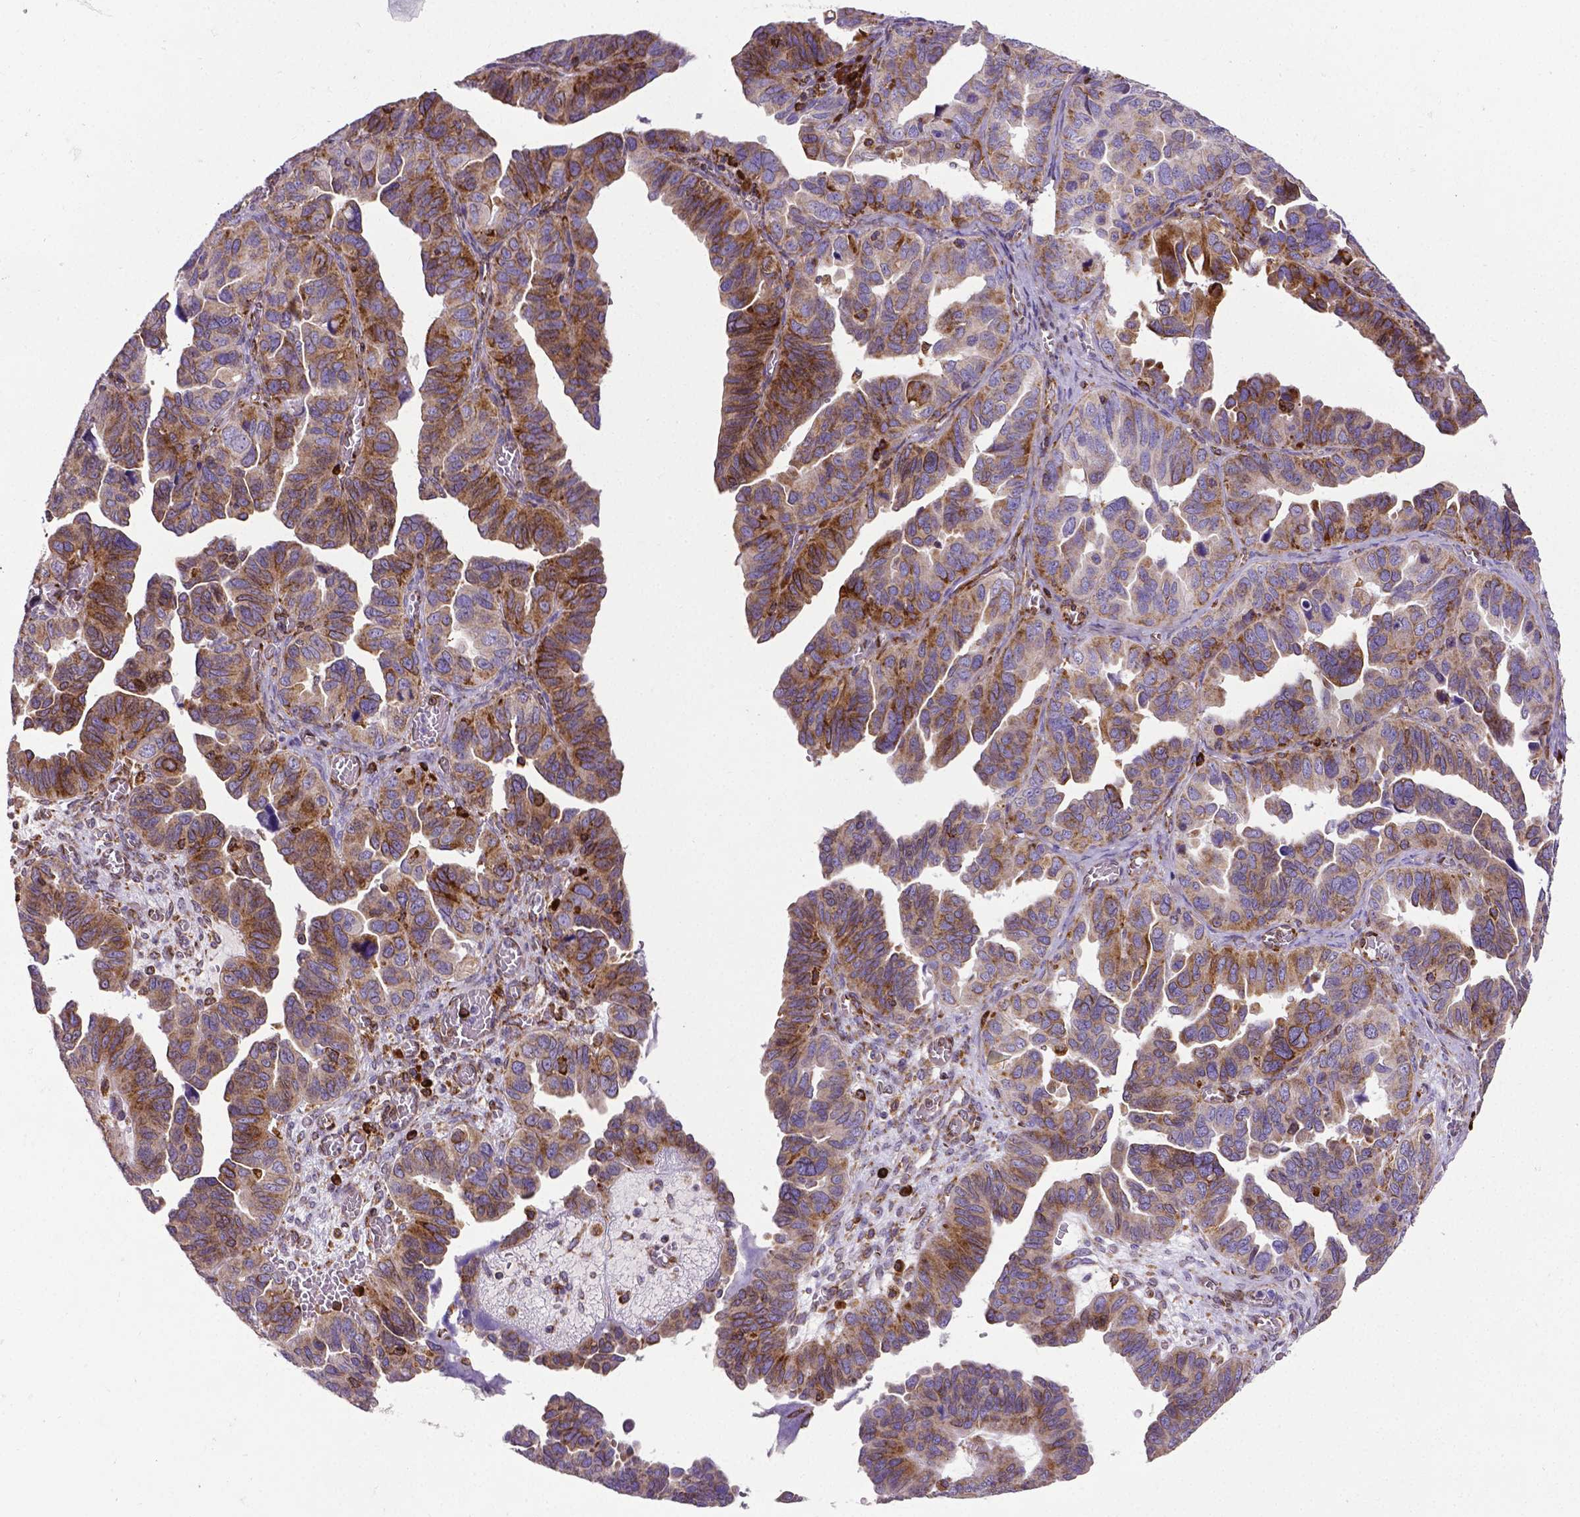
{"staining": {"intensity": "moderate", "quantity": ">75%", "location": "cytoplasmic/membranous"}, "tissue": "ovarian cancer", "cell_type": "Tumor cells", "image_type": "cancer", "snomed": [{"axis": "morphology", "description": "Cystadenocarcinoma, serous, NOS"}, {"axis": "topography", "description": "Ovary"}], "caption": "Immunohistochemistry (IHC) of human serous cystadenocarcinoma (ovarian) exhibits medium levels of moderate cytoplasmic/membranous staining in about >75% of tumor cells.", "gene": "MTDH", "patient": {"sex": "female", "age": 64}}